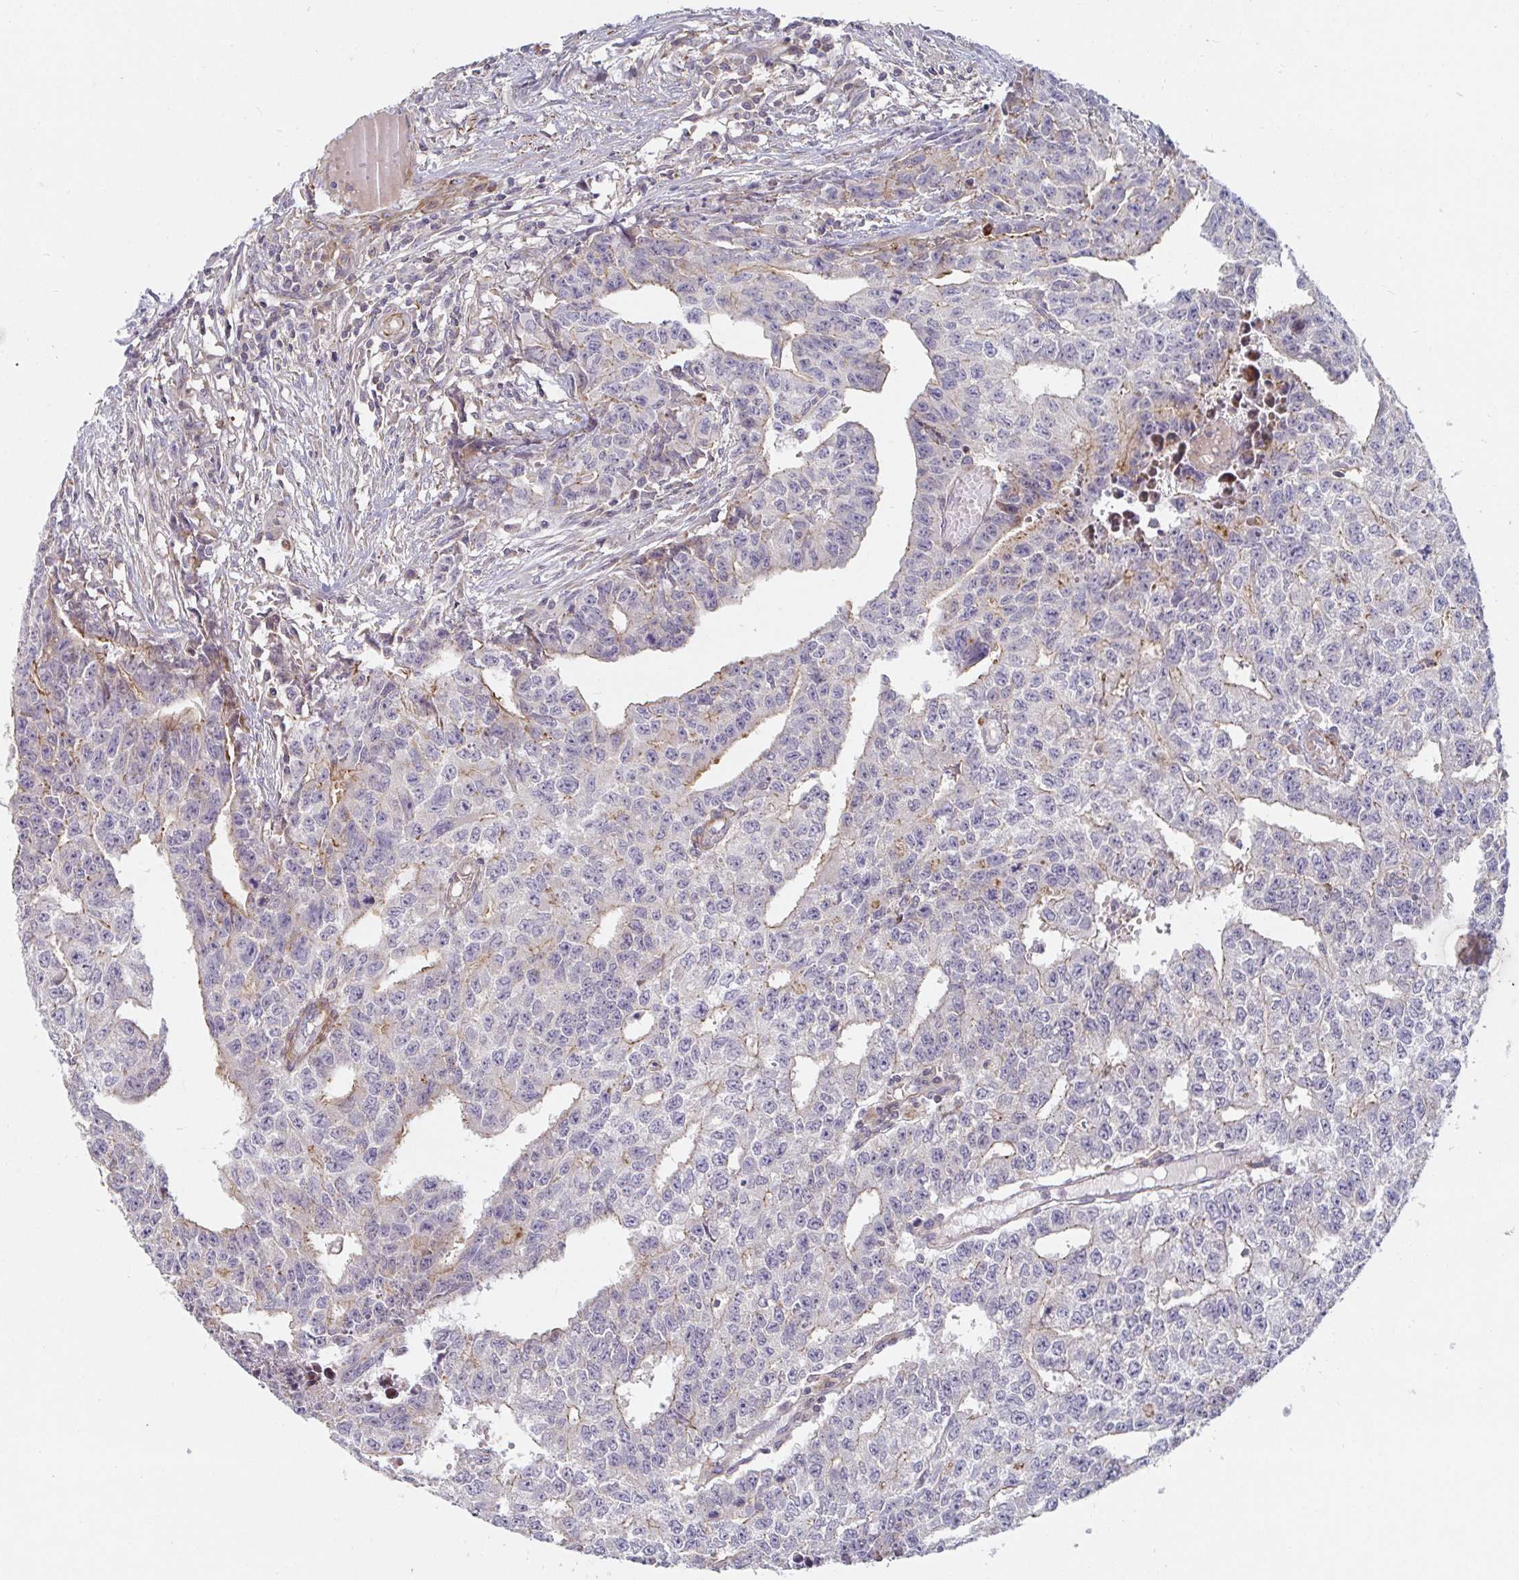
{"staining": {"intensity": "weak", "quantity": "<25%", "location": "cytoplasmic/membranous"}, "tissue": "testis cancer", "cell_type": "Tumor cells", "image_type": "cancer", "snomed": [{"axis": "morphology", "description": "Carcinoma, Embryonal, NOS"}, {"axis": "morphology", "description": "Teratoma, malignant, NOS"}, {"axis": "topography", "description": "Testis"}], "caption": "This is an immunohistochemistry (IHC) micrograph of testis cancer. There is no expression in tumor cells.", "gene": "SSH2", "patient": {"sex": "male", "age": 24}}